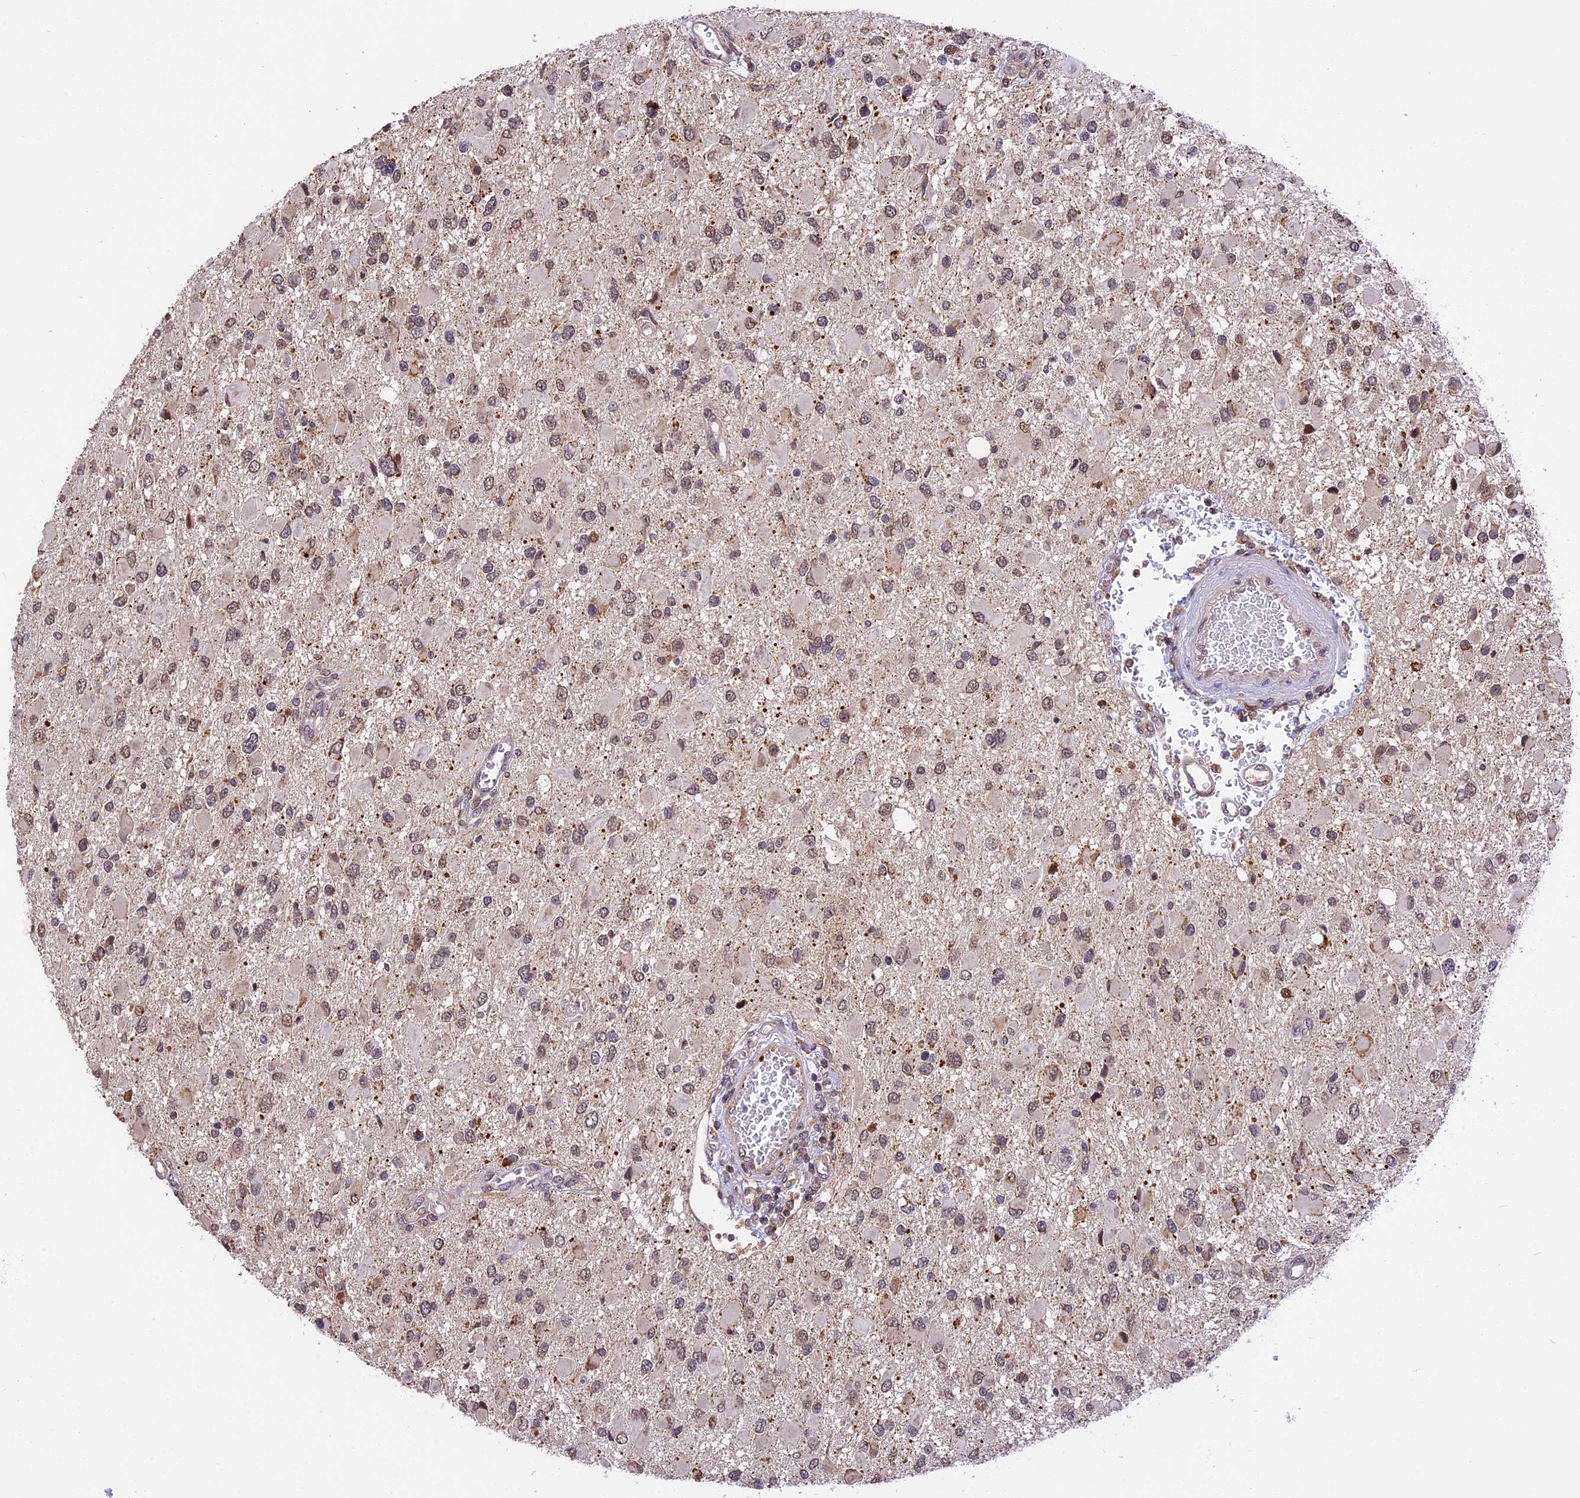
{"staining": {"intensity": "weak", "quantity": ">75%", "location": "cytoplasmic/membranous,nuclear"}, "tissue": "glioma", "cell_type": "Tumor cells", "image_type": "cancer", "snomed": [{"axis": "morphology", "description": "Glioma, malignant, High grade"}, {"axis": "topography", "description": "Brain"}], "caption": "The immunohistochemical stain shows weak cytoplasmic/membranous and nuclear staining in tumor cells of glioma tissue.", "gene": "RERGL", "patient": {"sex": "male", "age": 53}}